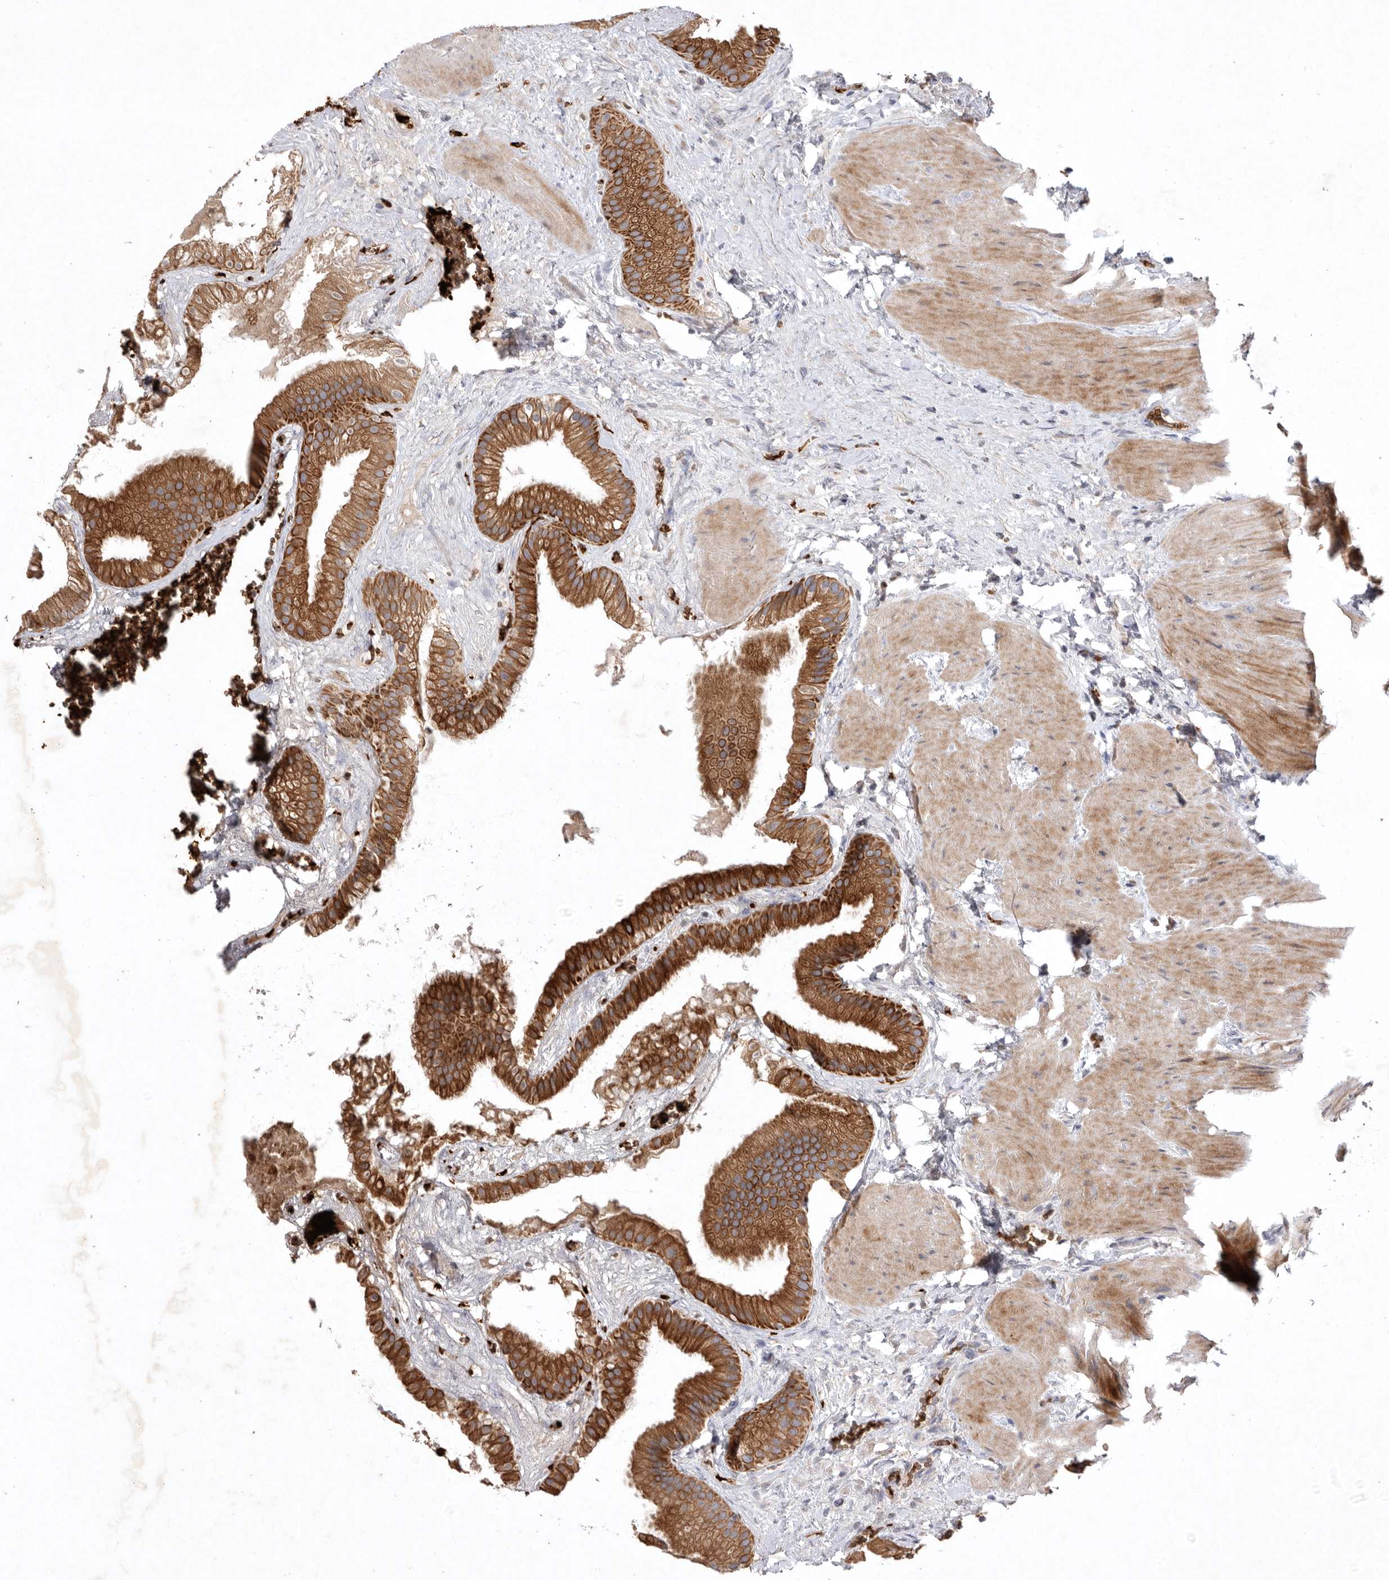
{"staining": {"intensity": "strong", "quantity": ">75%", "location": "cytoplasmic/membranous"}, "tissue": "gallbladder", "cell_type": "Glandular cells", "image_type": "normal", "snomed": [{"axis": "morphology", "description": "Normal tissue, NOS"}, {"axis": "topography", "description": "Gallbladder"}], "caption": "Immunohistochemical staining of unremarkable human gallbladder reveals >75% levels of strong cytoplasmic/membranous protein staining in approximately >75% of glandular cells.", "gene": "TNFSF14", "patient": {"sex": "male", "age": 55}}